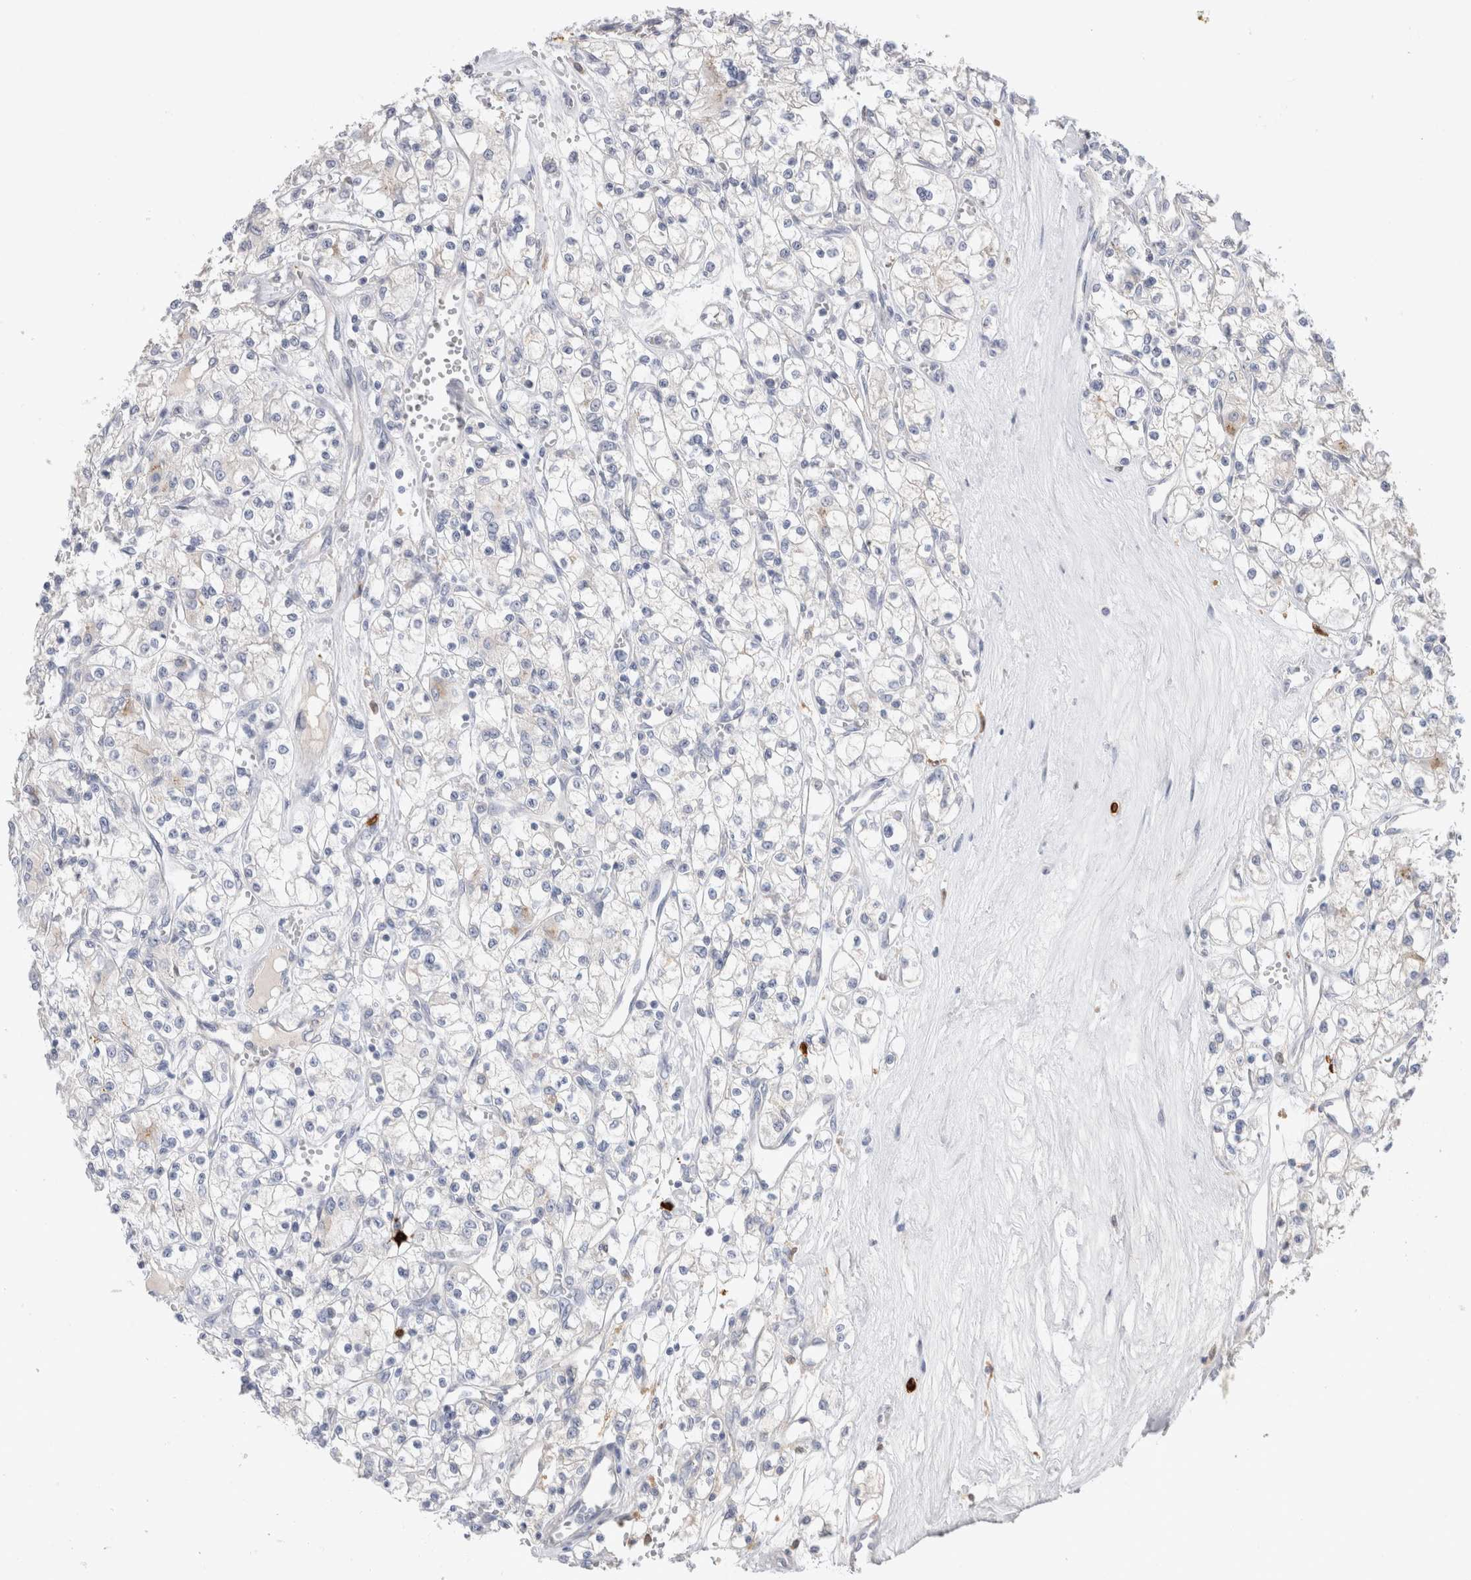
{"staining": {"intensity": "negative", "quantity": "none", "location": "none"}, "tissue": "renal cancer", "cell_type": "Tumor cells", "image_type": "cancer", "snomed": [{"axis": "morphology", "description": "Adenocarcinoma, NOS"}, {"axis": "topography", "description": "Kidney"}], "caption": "Immunohistochemistry (IHC) photomicrograph of renal cancer (adenocarcinoma) stained for a protein (brown), which exhibits no expression in tumor cells. (Stains: DAB immunohistochemistry (IHC) with hematoxylin counter stain, Microscopy: brightfield microscopy at high magnification).", "gene": "HPGDS", "patient": {"sex": "female", "age": 59}}